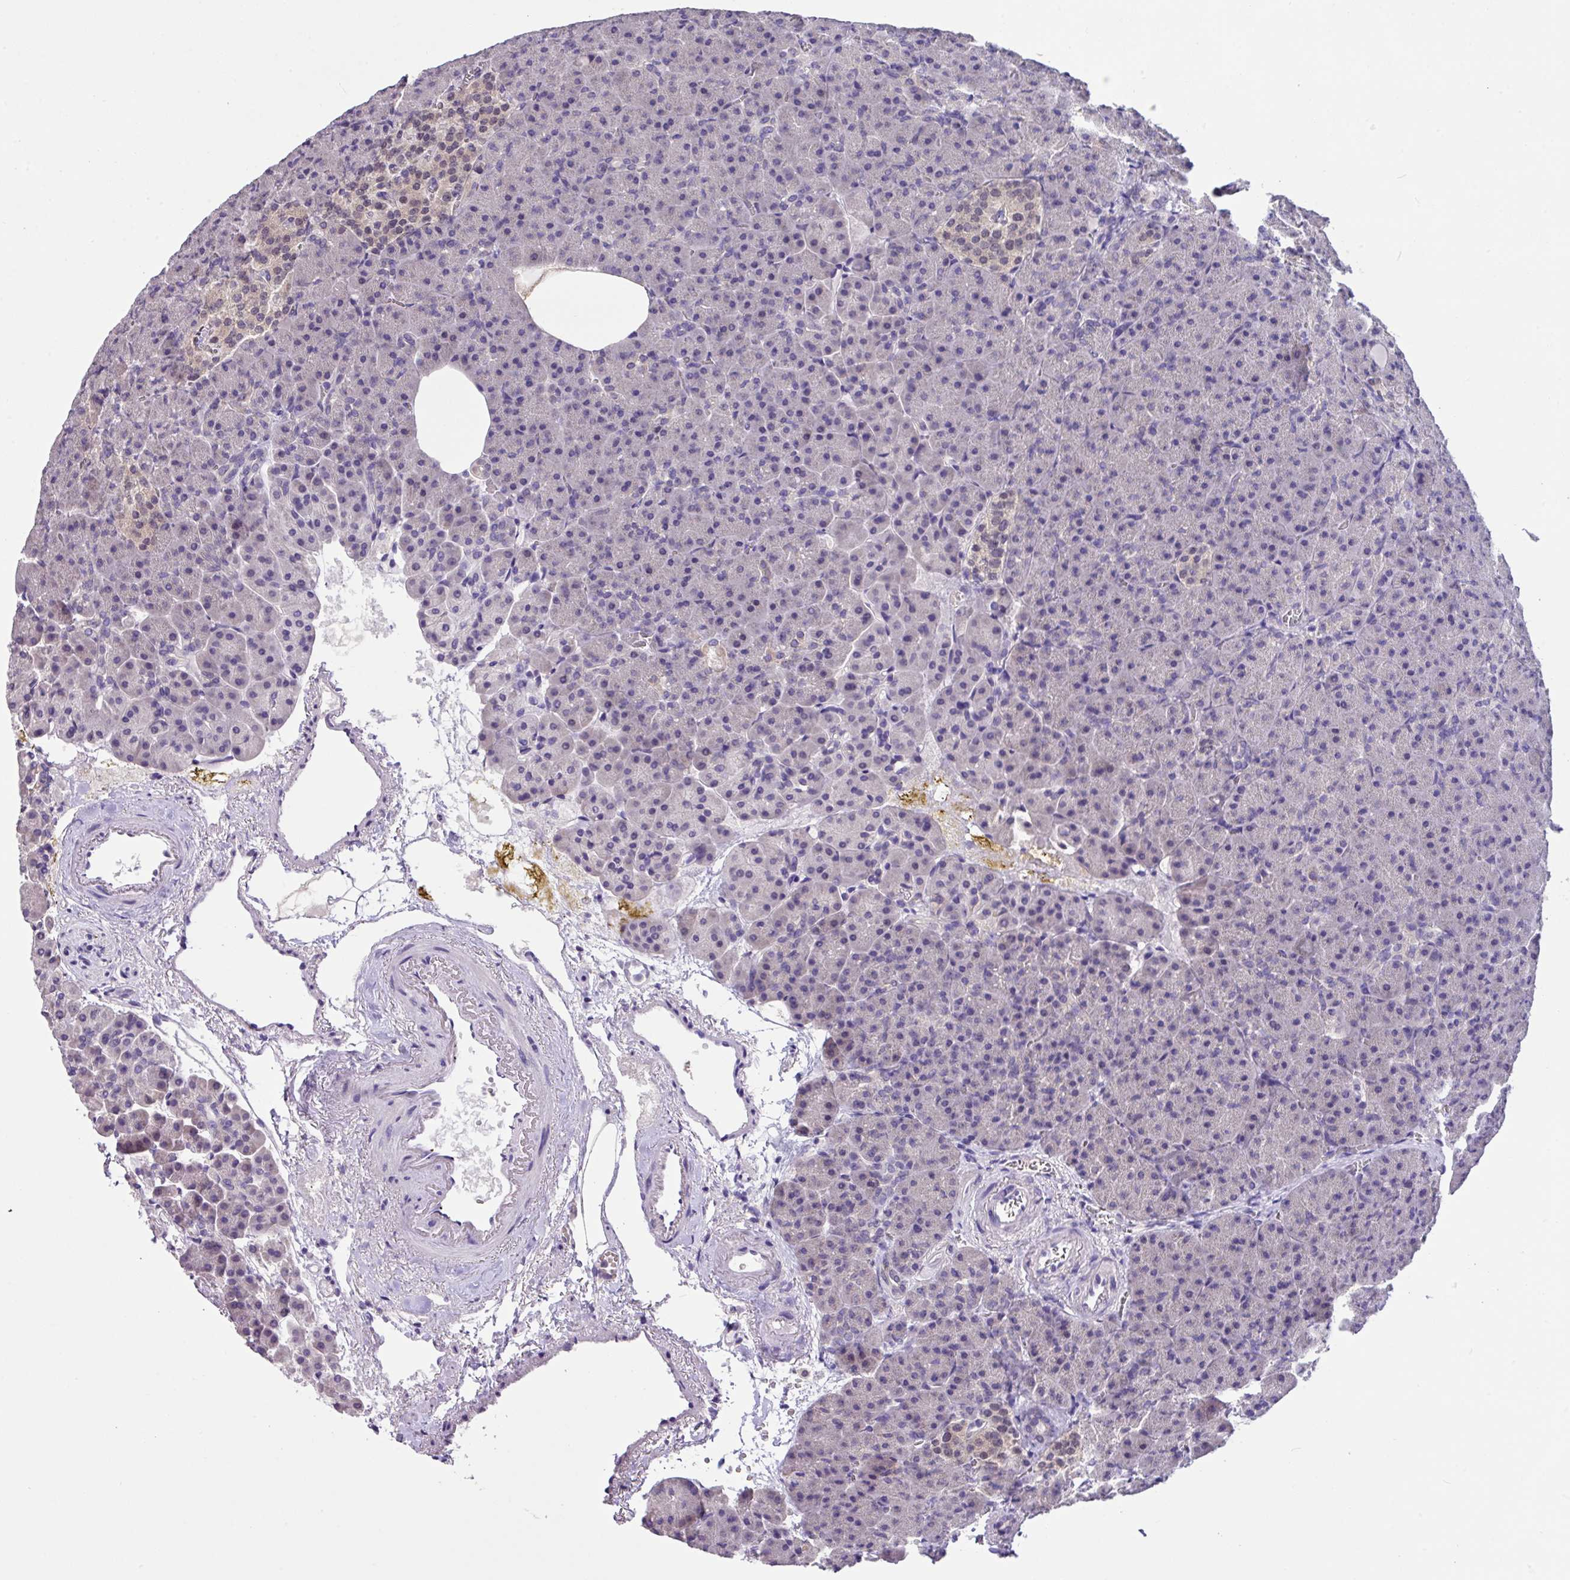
{"staining": {"intensity": "negative", "quantity": "none", "location": "none"}, "tissue": "pancreas", "cell_type": "Exocrine glandular cells", "image_type": "normal", "snomed": [{"axis": "morphology", "description": "Normal tissue, NOS"}, {"axis": "topography", "description": "Pancreas"}], "caption": "A micrograph of pancreas stained for a protein exhibits no brown staining in exocrine glandular cells.", "gene": "PAX8", "patient": {"sex": "female", "age": 74}}